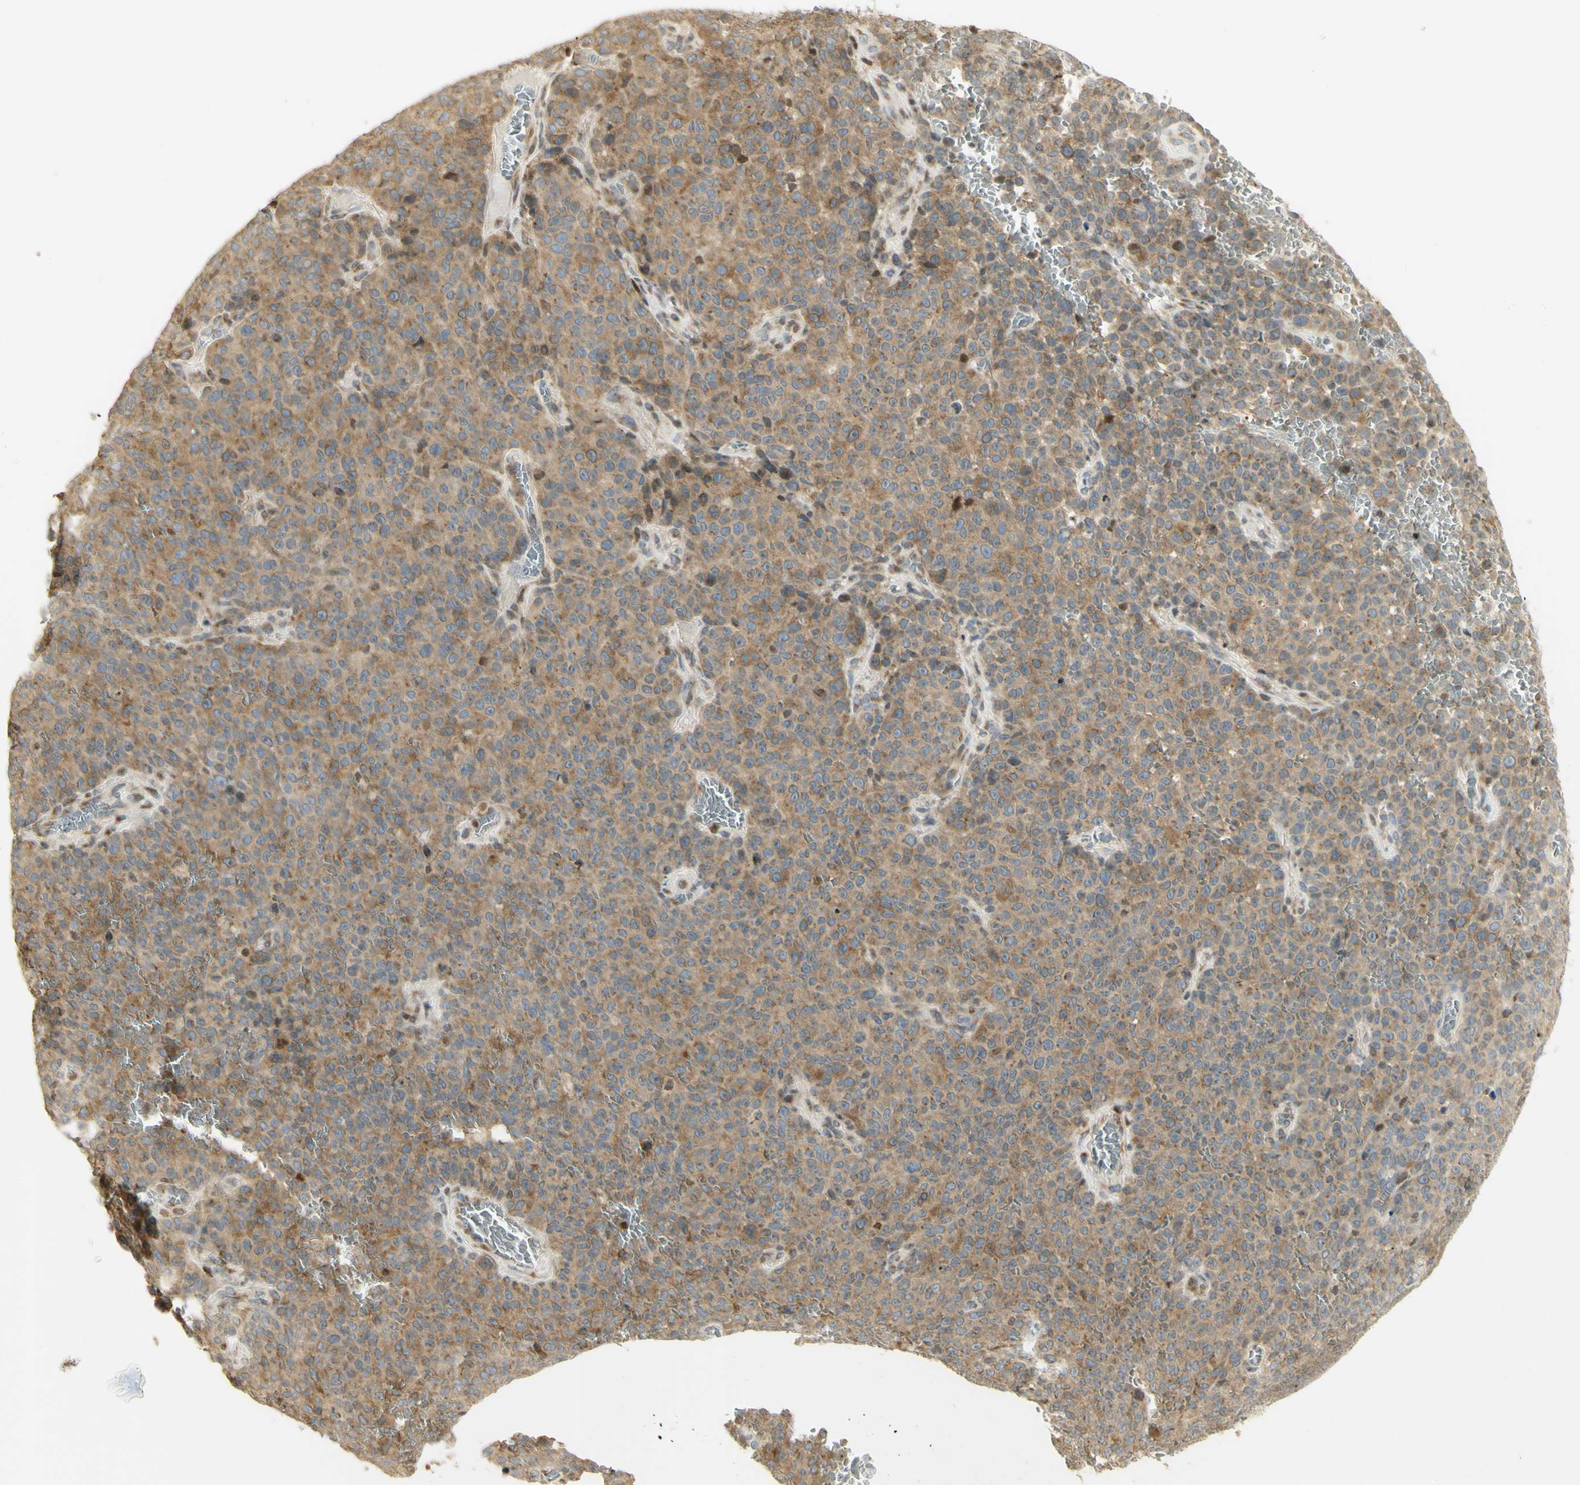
{"staining": {"intensity": "moderate", "quantity": ">75%", "location": "cytoplasmic/membranous"}, "tissue": "melanoma", "cell_type": "Tumor cells", "image_type": "cancer", "snomed": [{"axis": "morphology", "description": "Malignant melanoma, NOS"}, {"axis": "topography", "description": "Skin"}], "caption": "About >75% of tumor cells in human melanoma display moderate cytoplasmic/membranous protein staining as visualized by brown immunohistochemical staining.", "gene": "KIF11", "patient": {"sex": "female", "age": 82}}